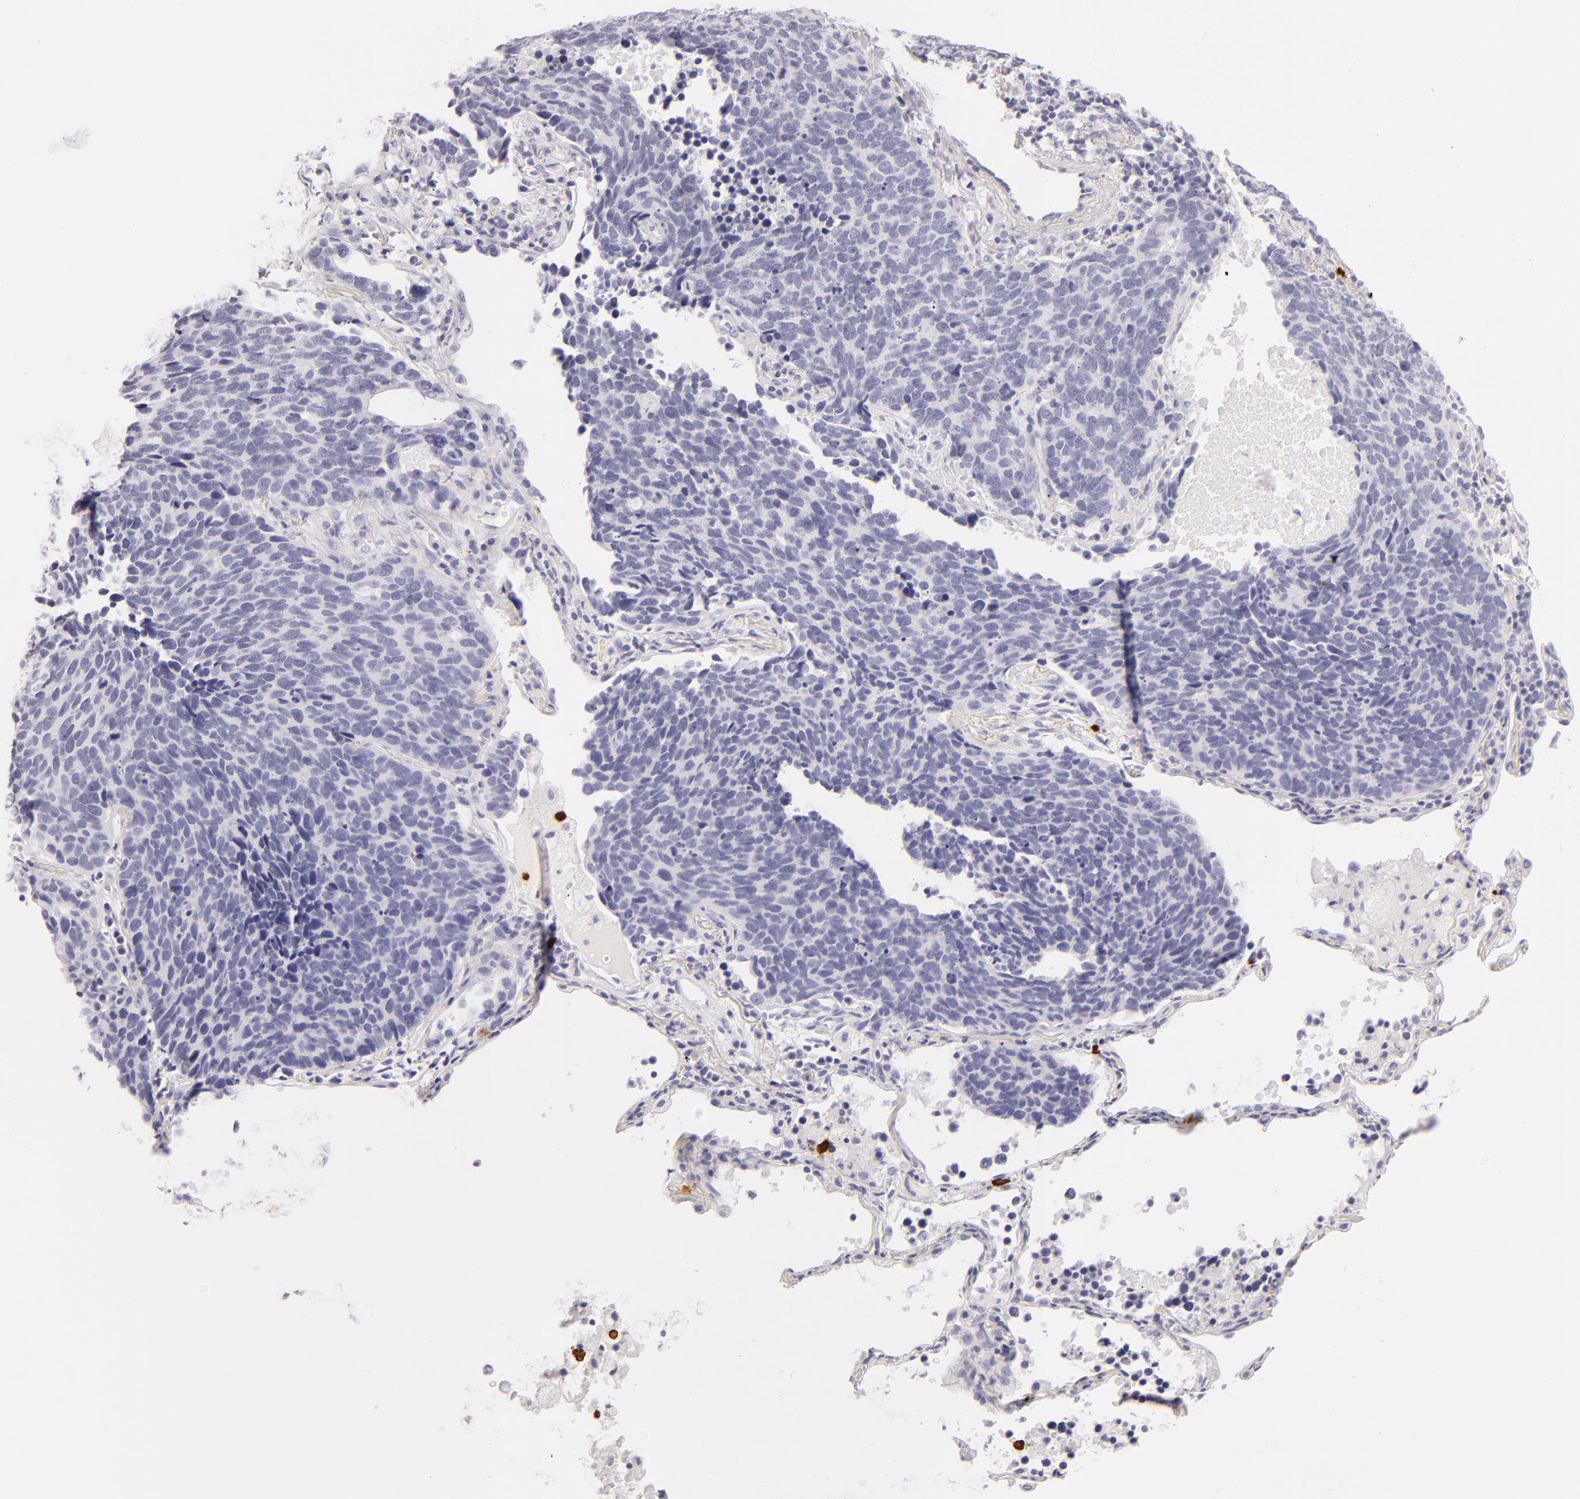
{"staining": {"intensity": "negative", "quantity": "none", "location": "none"}, "tissue": "lung cancer", "cell_type": "Tumor cells", "image_type": "cancer", "snomed": [{"axis": "morphology", "description": "Neoplasm, malignant, NOS"}, {"axis": "topography", "description": "Lung"}], "caption": "An IHC image of lung cancer is shown. There is no staining in tumor cells of lung cancer.", "gene": "TPSD1", "patient": {"sex": "female", "age": 75}}